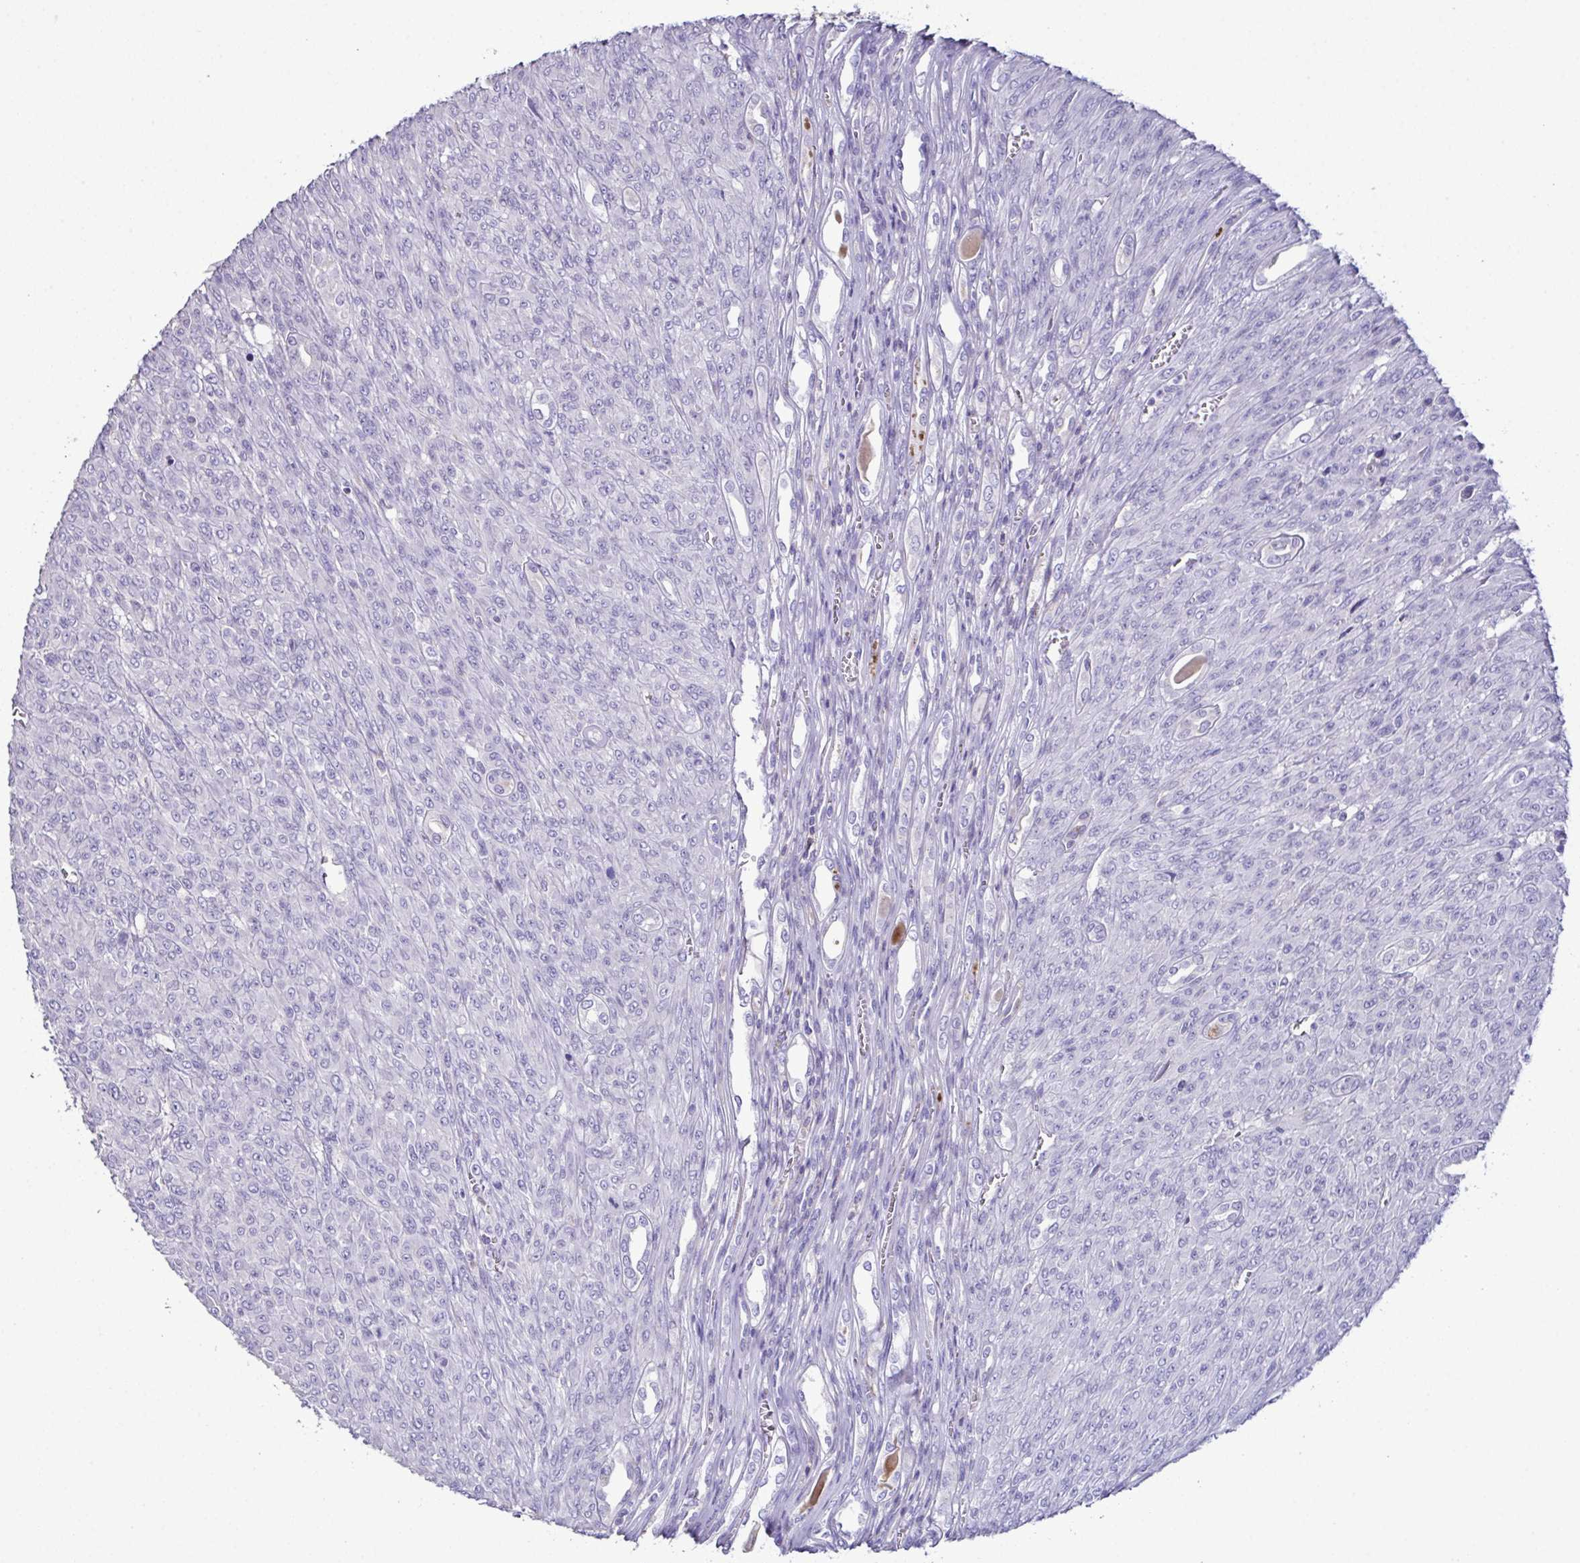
{"staining": {"intensity": "negative", "quantity": "none", "location": "none"}, "tissue": "renal cancer", "cell_type": "Tumor cells", "image_type": "cancer", "snomed": [{"axis": "morphology", "description": "Adenocarcinoma, NOS"}, {"axis": "topography", "description": "Kidney"}], "caption": "Immunohistochemistry photomicrograph of renal cancer (adenocarcinoma) stained for a protein (brown), which displays no expression in tumor cells. (Brightfield microscopy of DAB (3,3'-diaminobenzidine) immunohistochemistry at high magnification).", "gene": "MARCO", "patient": {"sex": "male", "age": 58}}